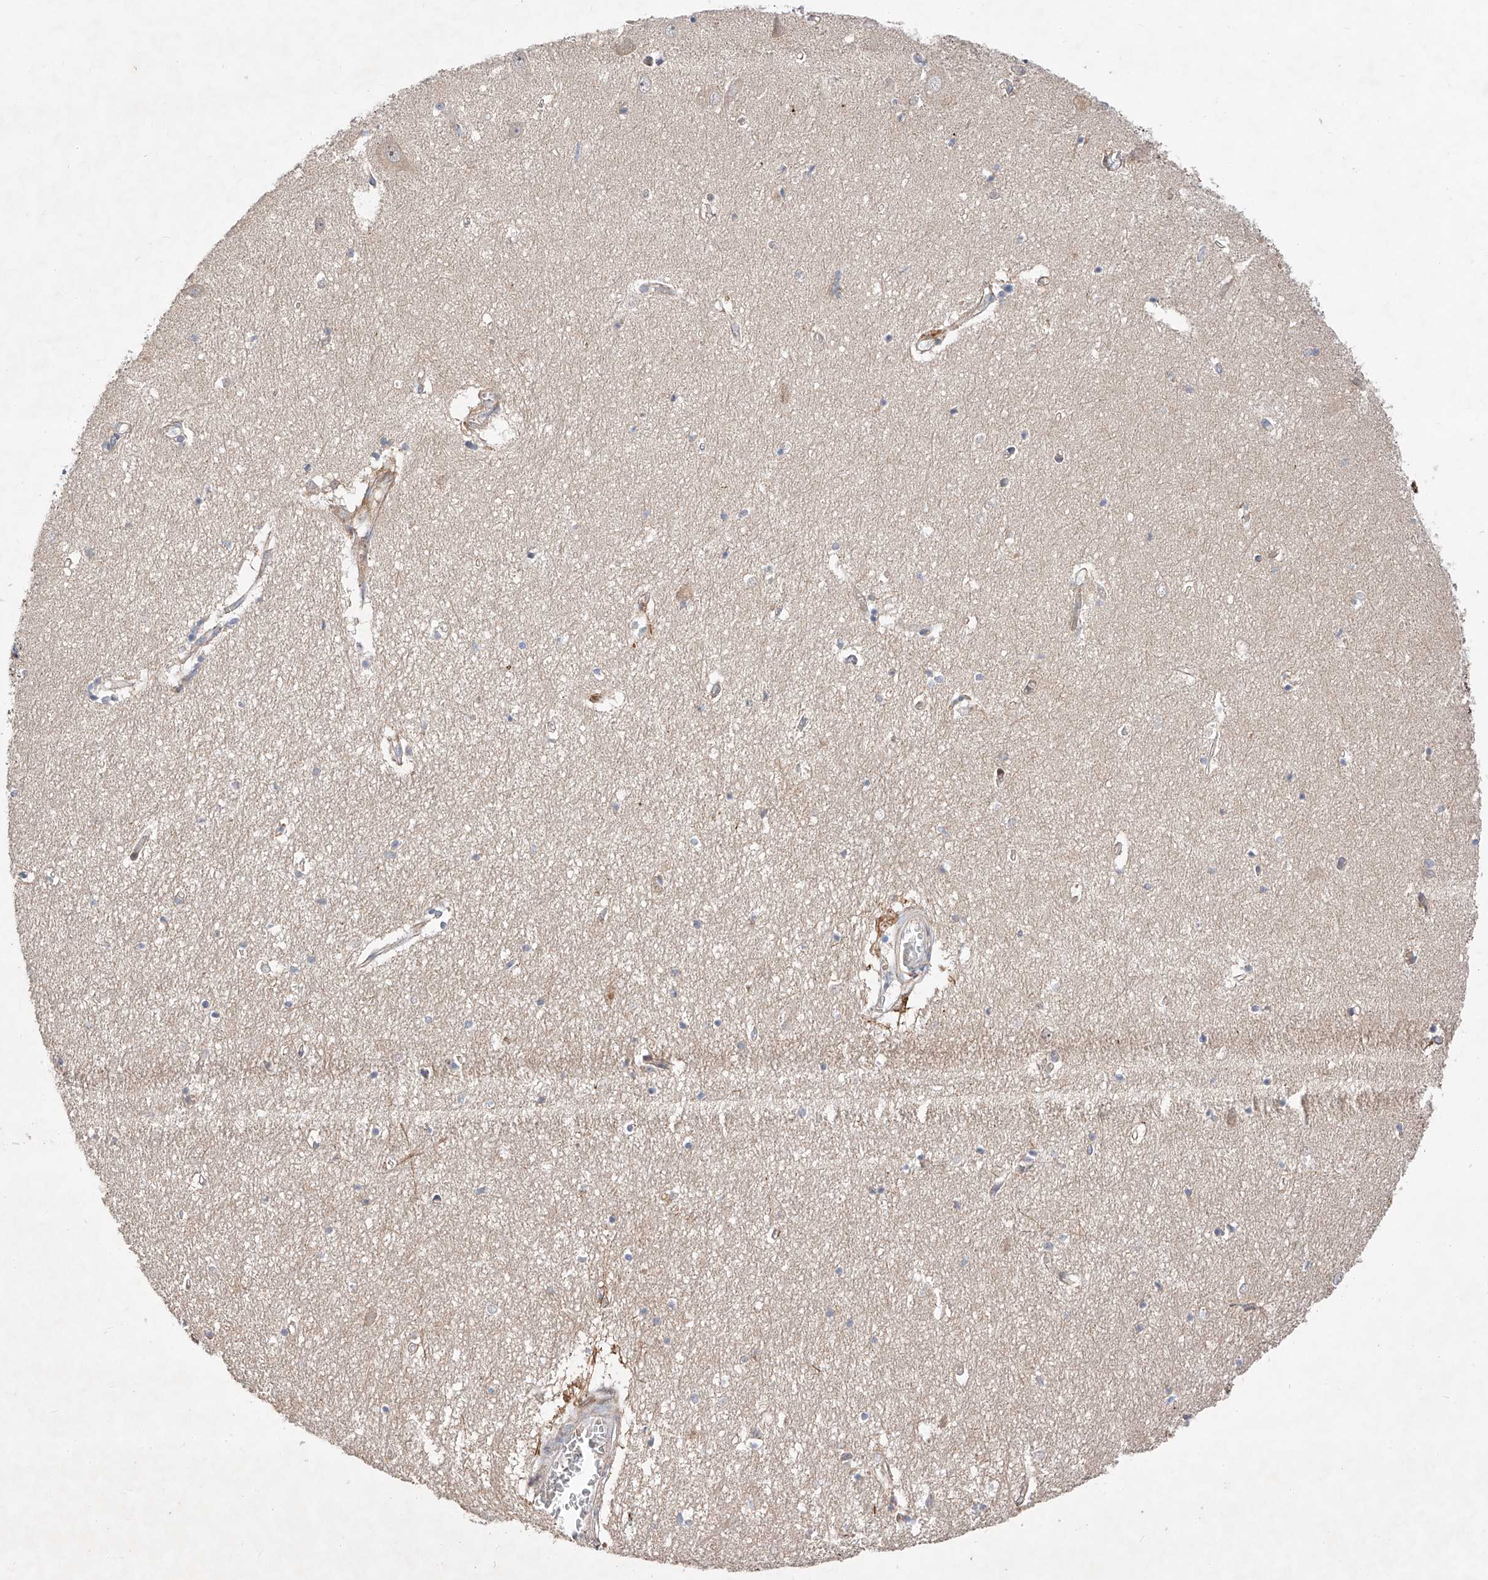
{"staining": {"intensity": "negative", "quantity": "none", "location": "none"}, "tissue": "hippocampus", "cell_type": "Glial cells", "image_type": "normal", "snomed": [{"axis": "morphology", "description": "Normal tissue, NOS"}, {"axis": "topography", "description": "Hippocampus"}], "caption": "DAB (3,3'-diaminobenzidine) immunohistochemical staining of normal human hippocampus displays no significant expression in glial cells. (DAB immunohistochemistry (IHC), high magnification).", "gene": "USF3", "patient": {"sex": "female", "age": 64}}